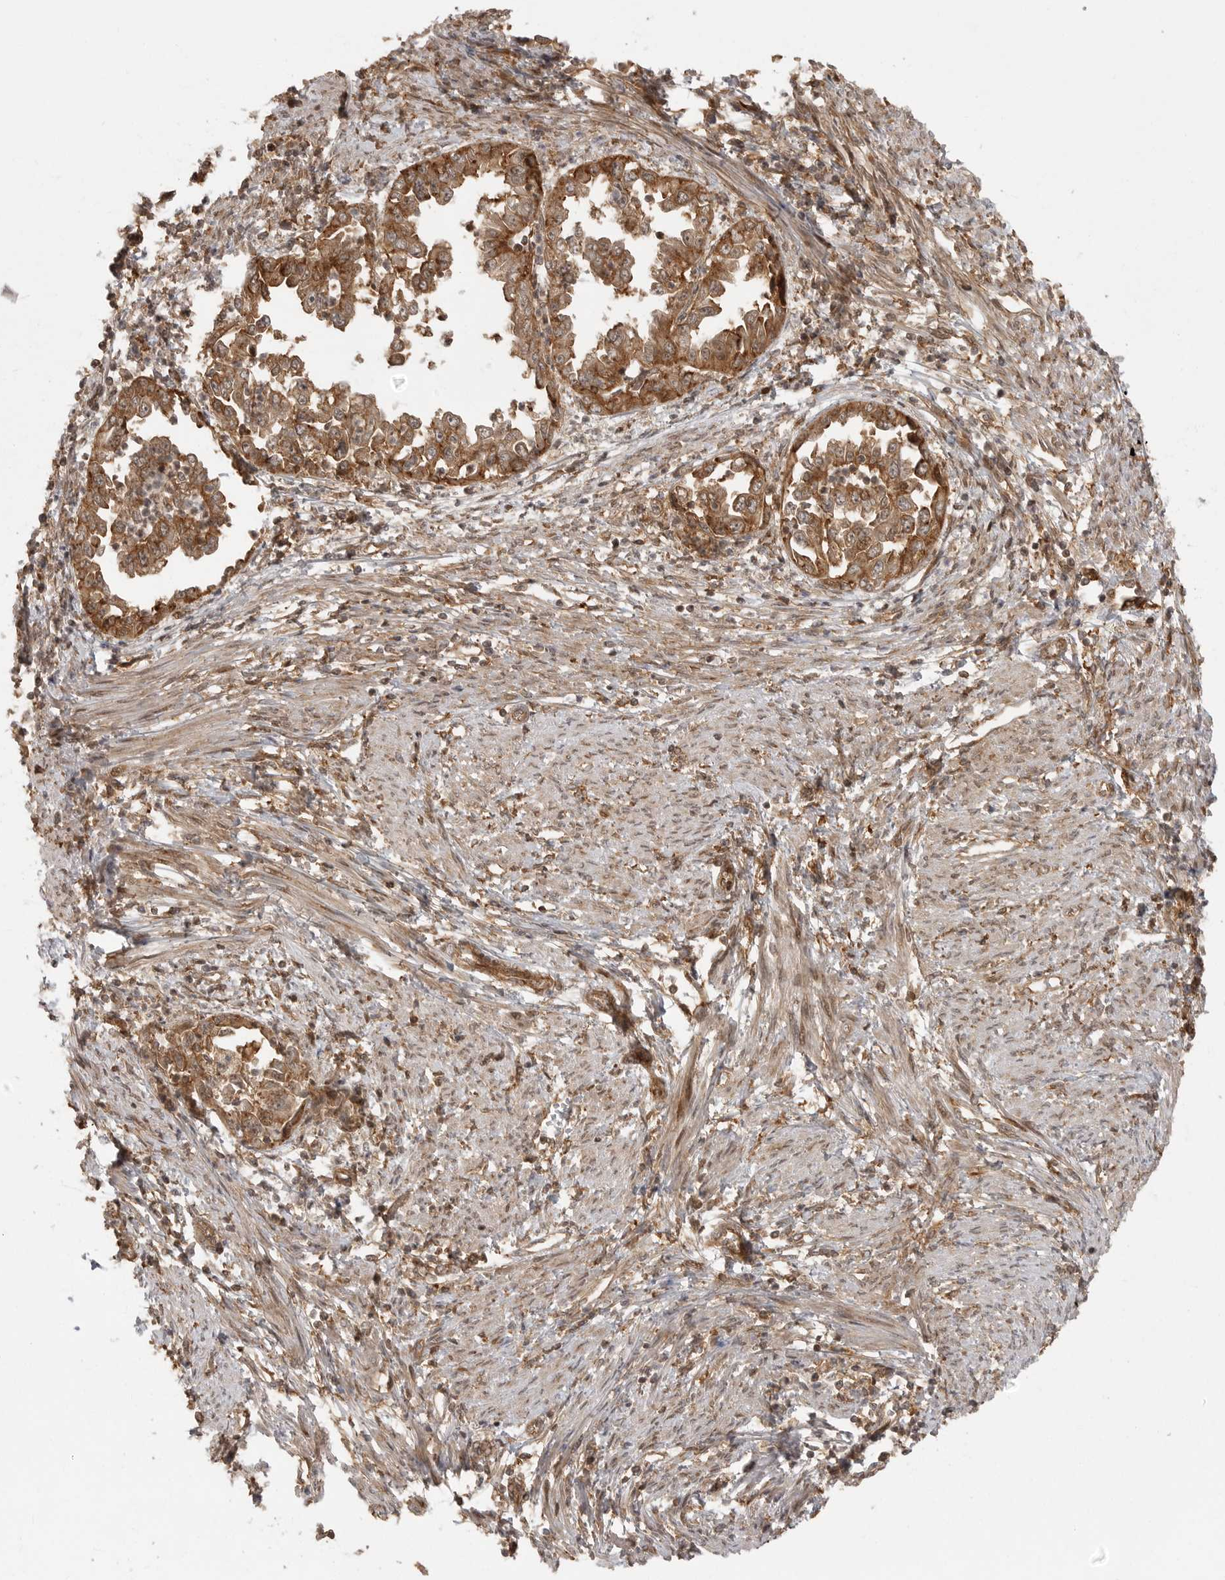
{"staining": {"intensity": "moderate", "quantity": ">75%", "location": "cytoplasmic/membranous"}, "tissue": "endometrial cancer", "cell_type": "Tumor cells", "image_type": "cancer", "snomed": [{"axis": "morphology", "description": "Adenocarcinoma, NOS"}, {"axis": "topography", "description": "Endometrium"}], "caption": "Endometrial cancer (adenocarcinoma) stained with DAB IHC demonstrates medium levels of moderate cytoplasmic/membranous expression in about >75% of tumor cells.", "gene": "FAT3", "patient": {"sex": "female", "age": 85}}